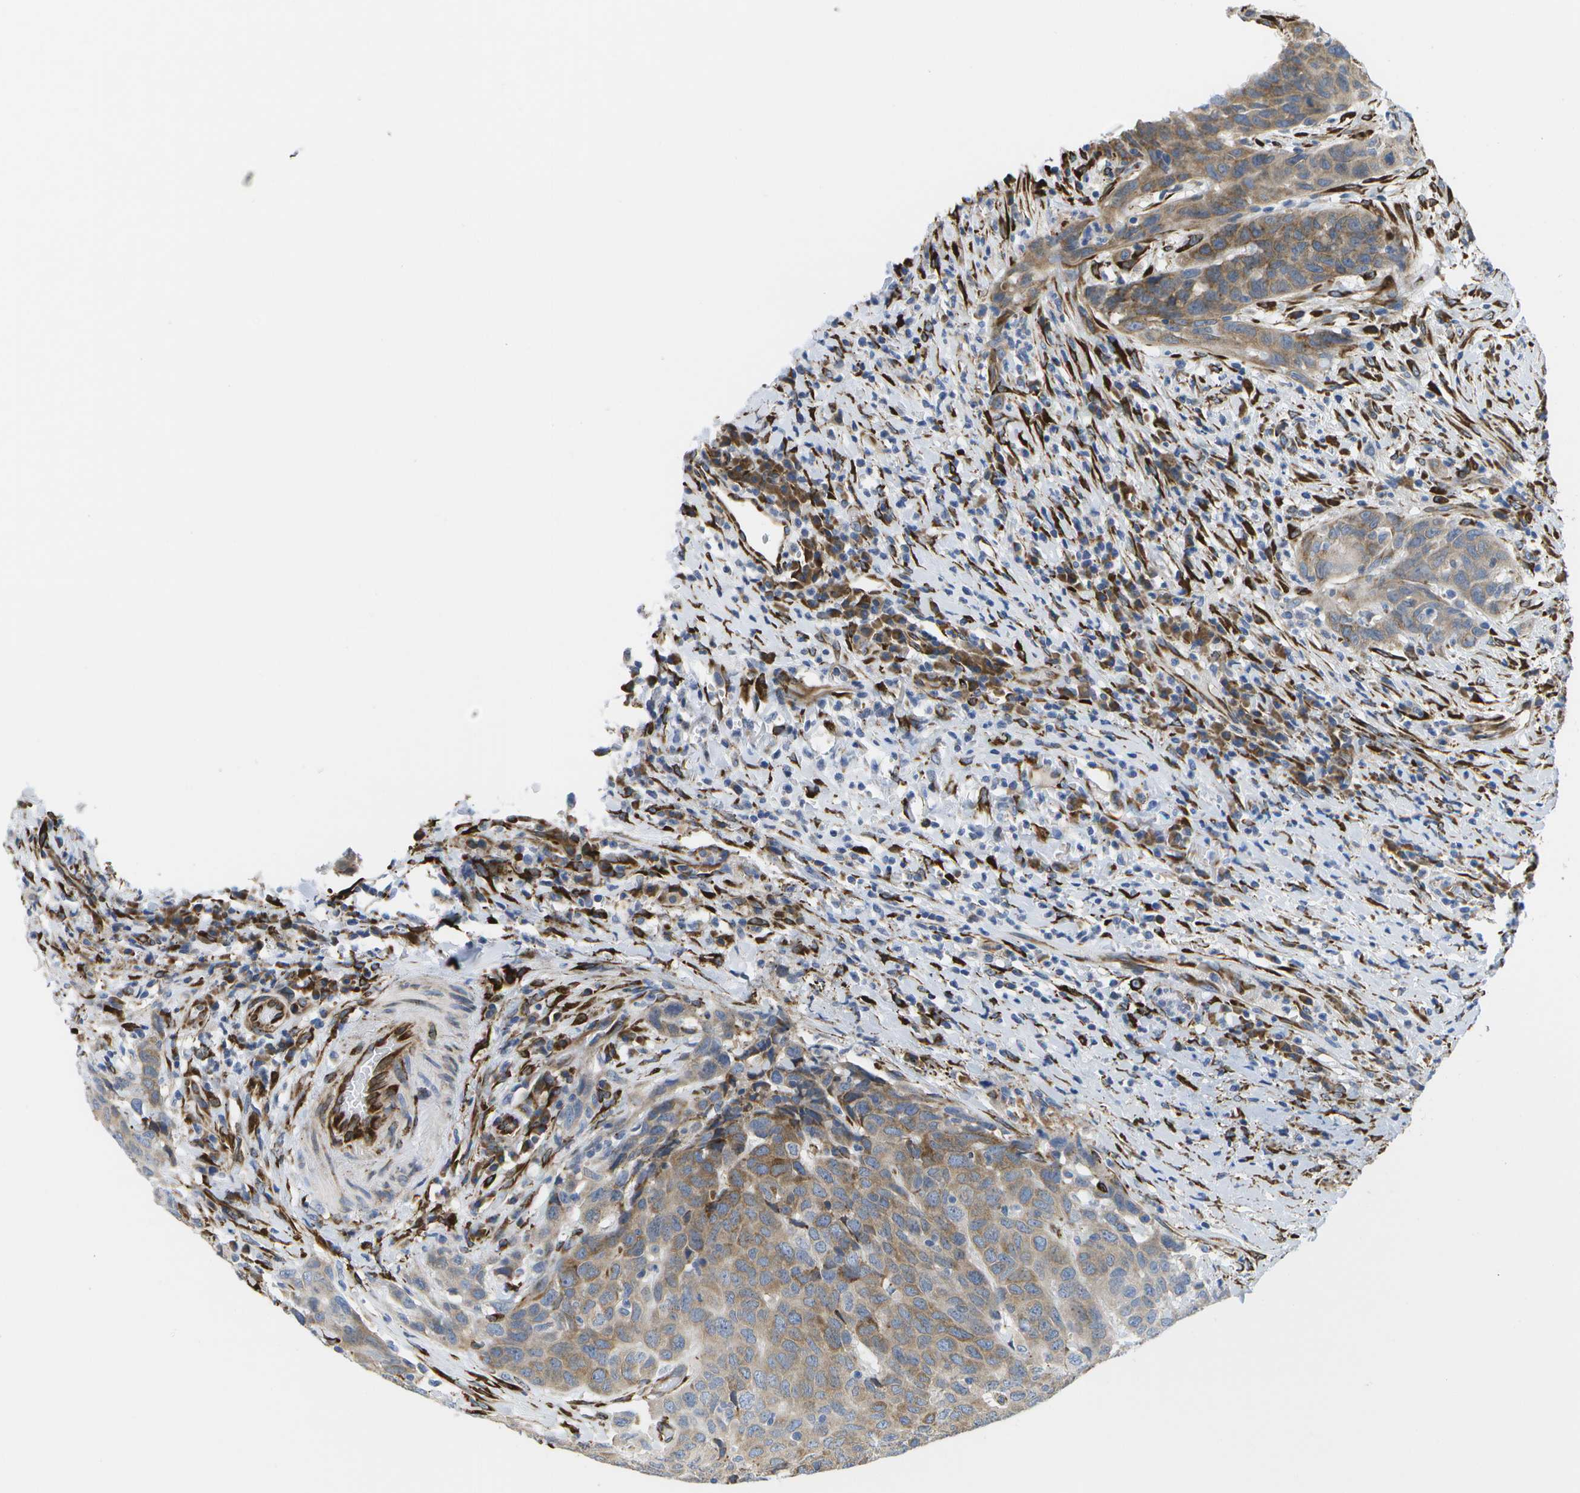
{"staining": {"intensity": "moderate", "quantity": ">75%", "location": "cytoplasmic/membranous"}, "tissue": "head and neck cancer", "cell_type": "Tumor cells", "image_type": "cancer", "snomed": [{"axis": "morphology", "description": "Squamous cell carcinoma, NOS"}, {"axis": "topography", "description": "Head-Neck"}], "caption": "This is a histology image of immunohistochemistry (IHC) staining of head and neck cancer, which shows moderate positivity in the cytoplasmic/membranous of tumor cells.", "gene": "ZDHHC17", "patient": {"sex": "male", "age": 66}}